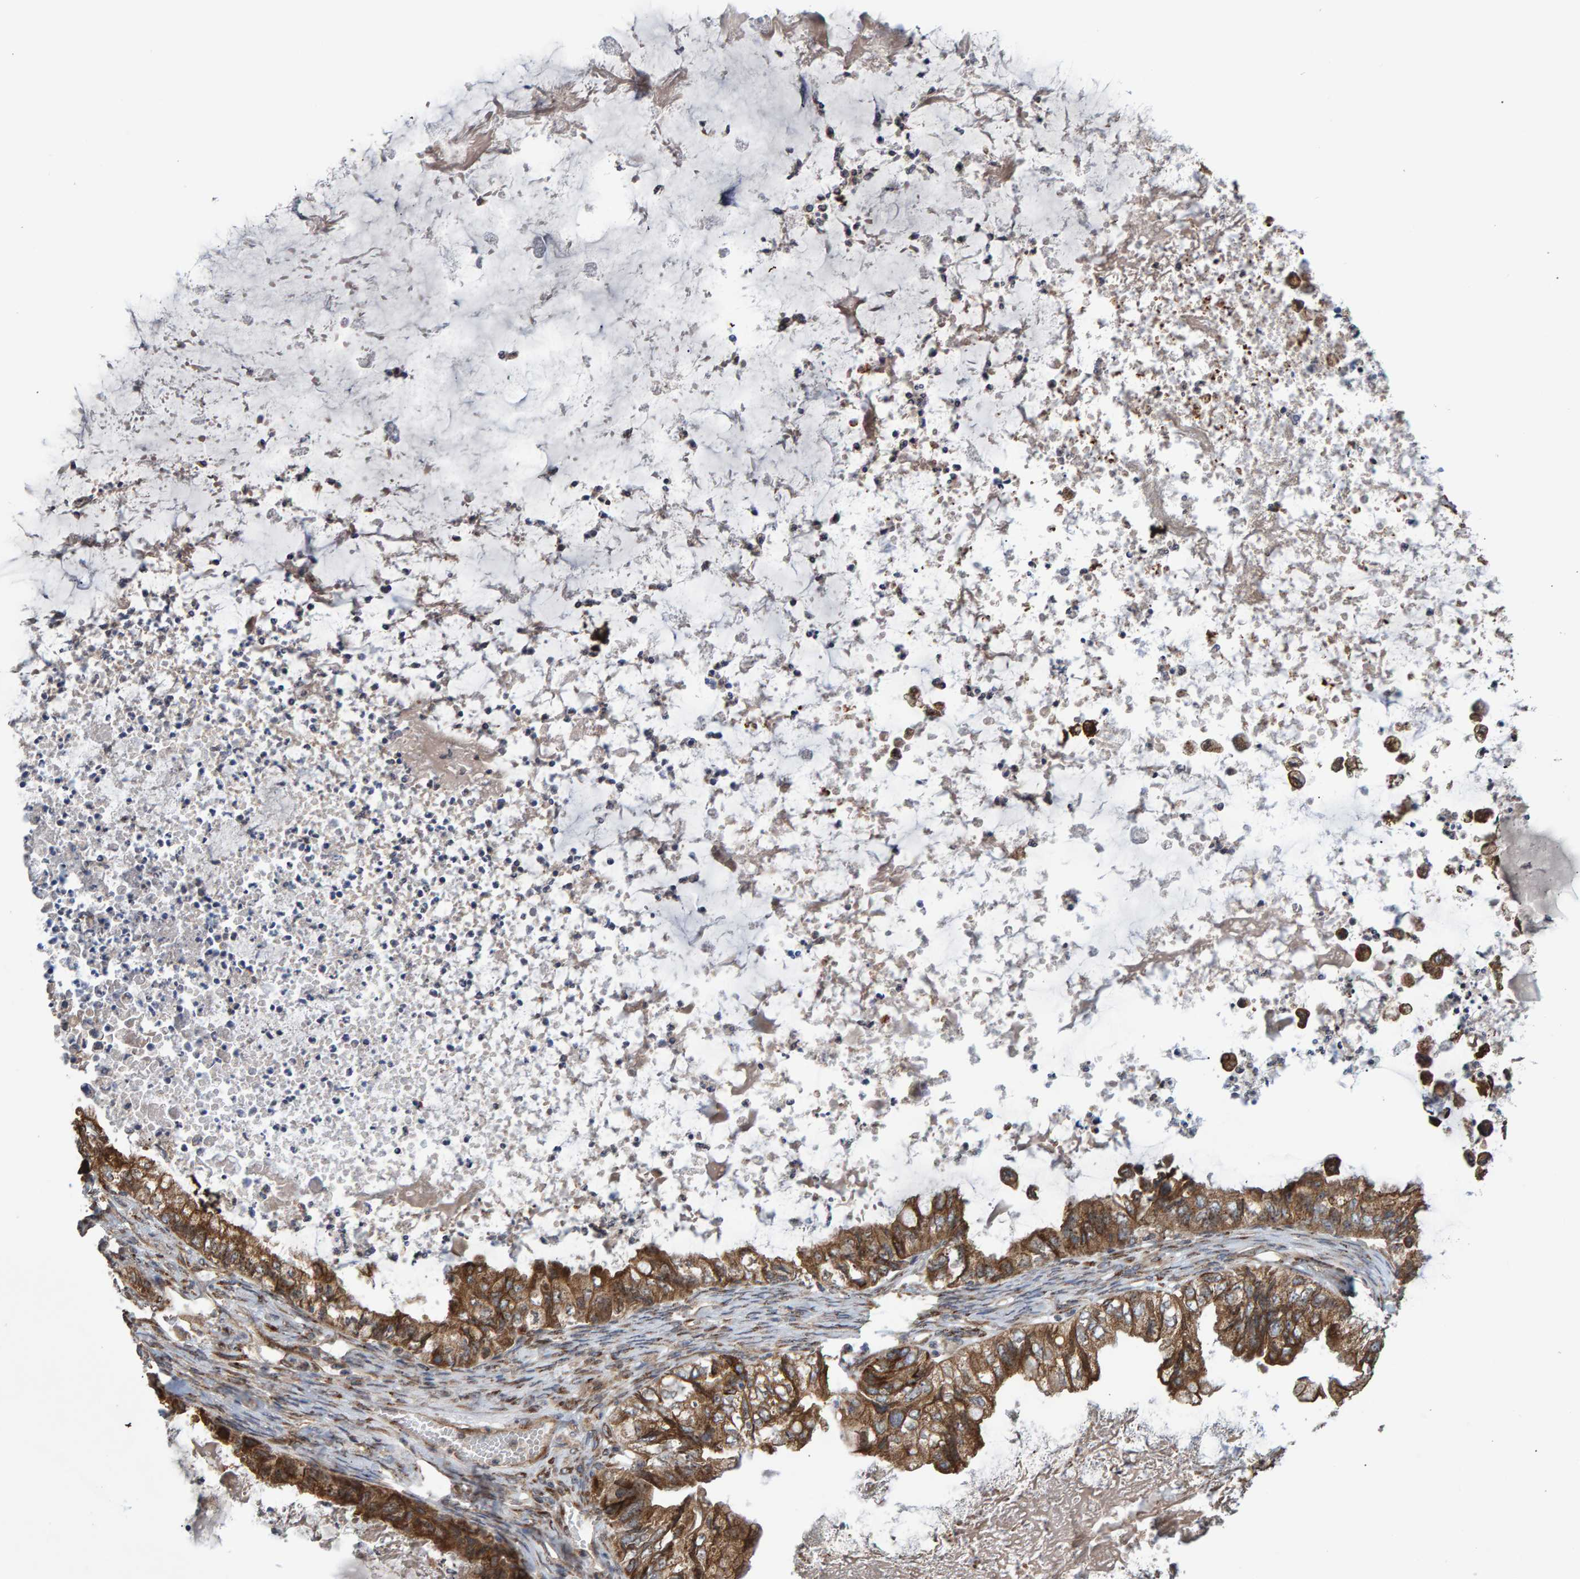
{"staining": {"intensity": "moderate", "quantity": ">75%", "location": "cytoplasmic/membranous"}, "tissue": "ovarian cancer", "cell_type": "Tumor cells", "image_type": "cancer", "snomed": [{"axis": "morphology", "description": "Cystadenocarcinoma, mucinous, NOS"}, {"axis": "topography", "description": "Ovary"}], "caption": "Immunohistochemical staining of human ovarian mucinous cystadenocarcinoma shows moderate cytoplasmic/membranous protein positivity in about >75% of tumor cells.", "gene": "FAM117A", "patient": {"sex": "female", "age": 80}}